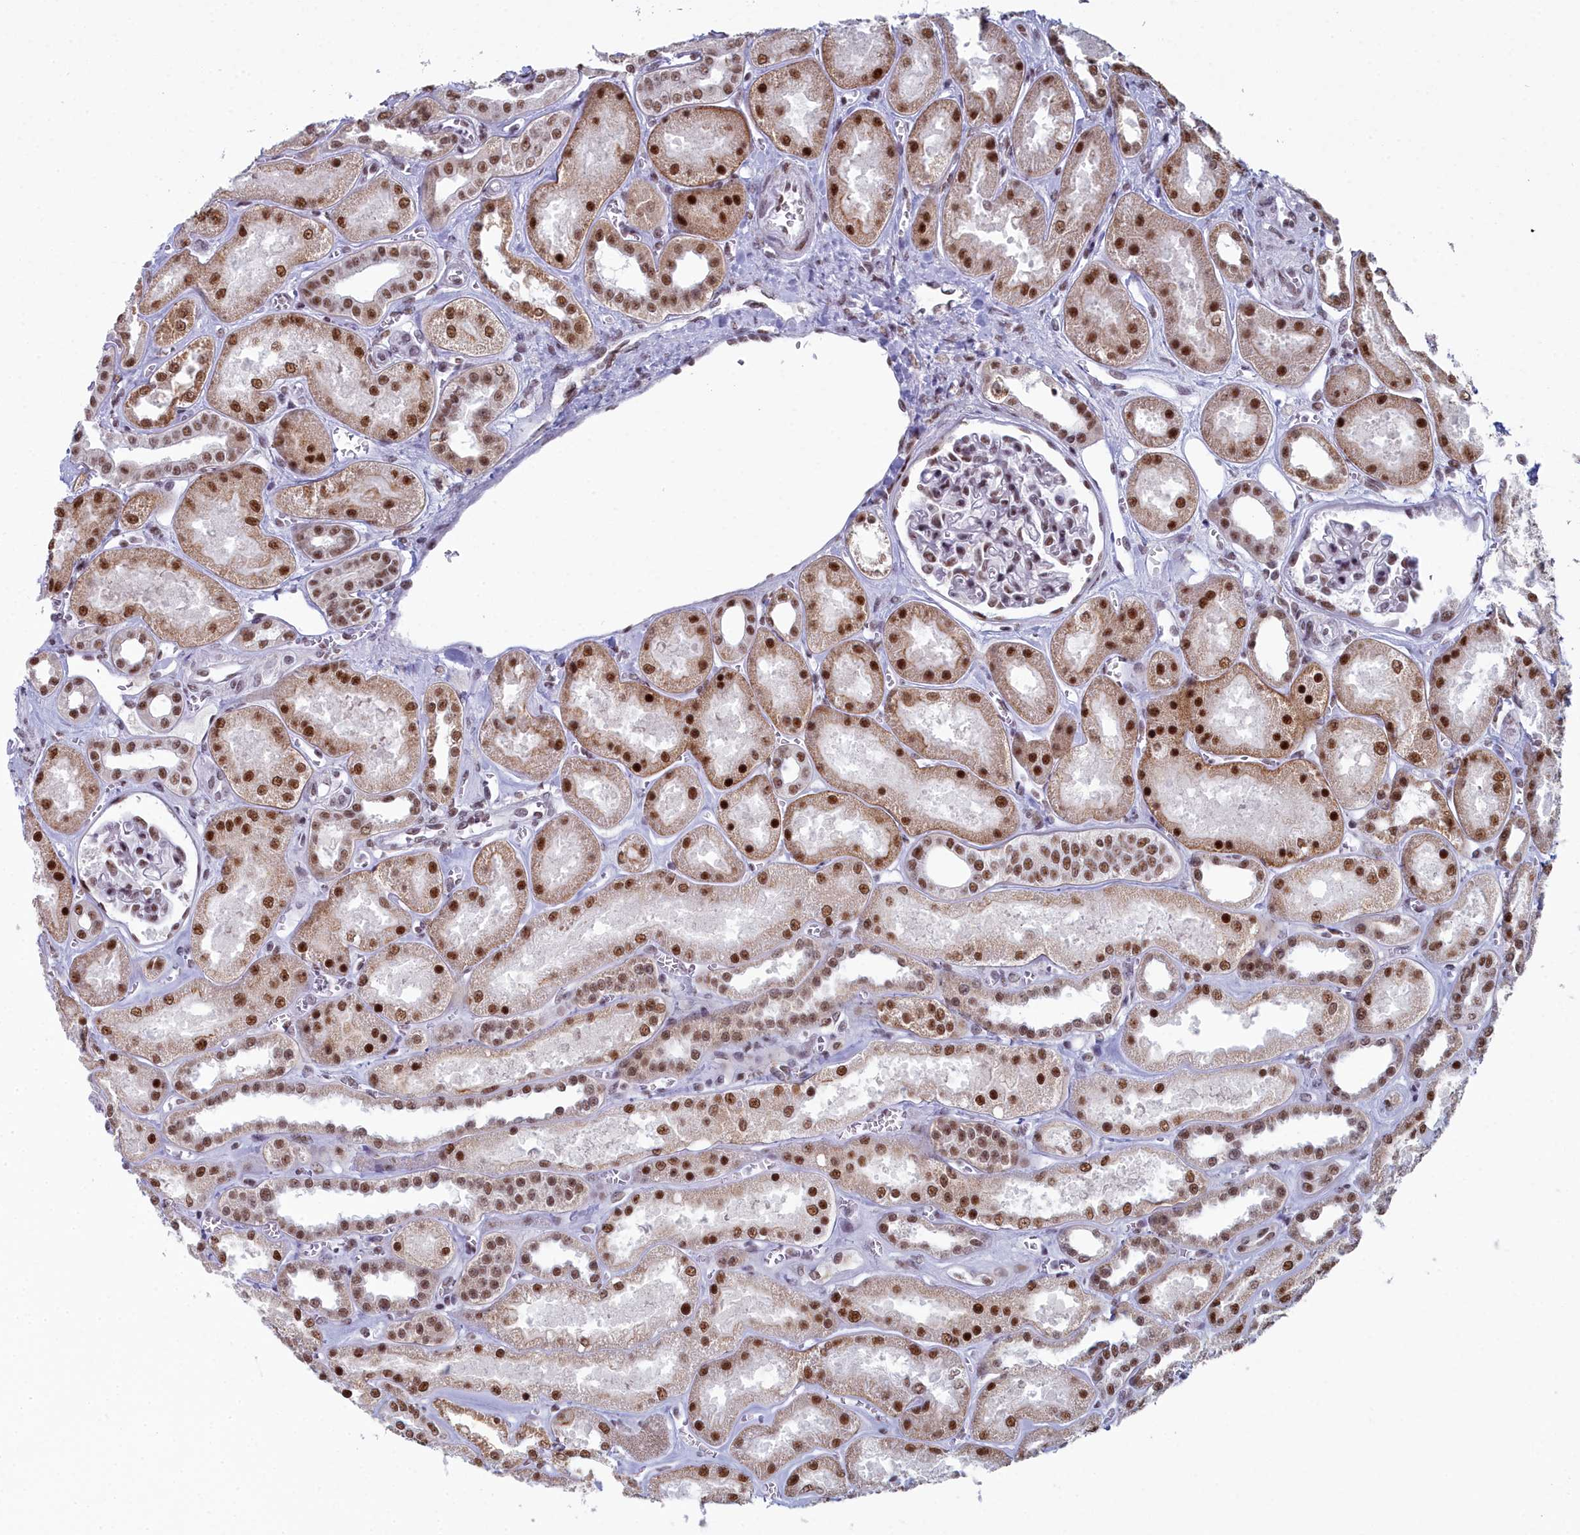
{"staining": {"intensity": "moderate", "quantity": ">75%", "location": "nuclear"}, "tissue": "kidney", "cell_type": "Cells in glomeruli", "image_type": "normal", "snomed": [{"axis": "morphology", "description": "Normal tissue, NOS"}, {"axis": "morphology", "description": "Adenocarcinoma, NOS"}, {"axis": "topography", "description": "Kidney"}], "caption": "Protein expression by IHC shows moderate nuclear expression in about >75% of cells in glomeruli in normal kidney.", "gene": "SF3B3", "patient": {"sex": "female", "age": 68}}